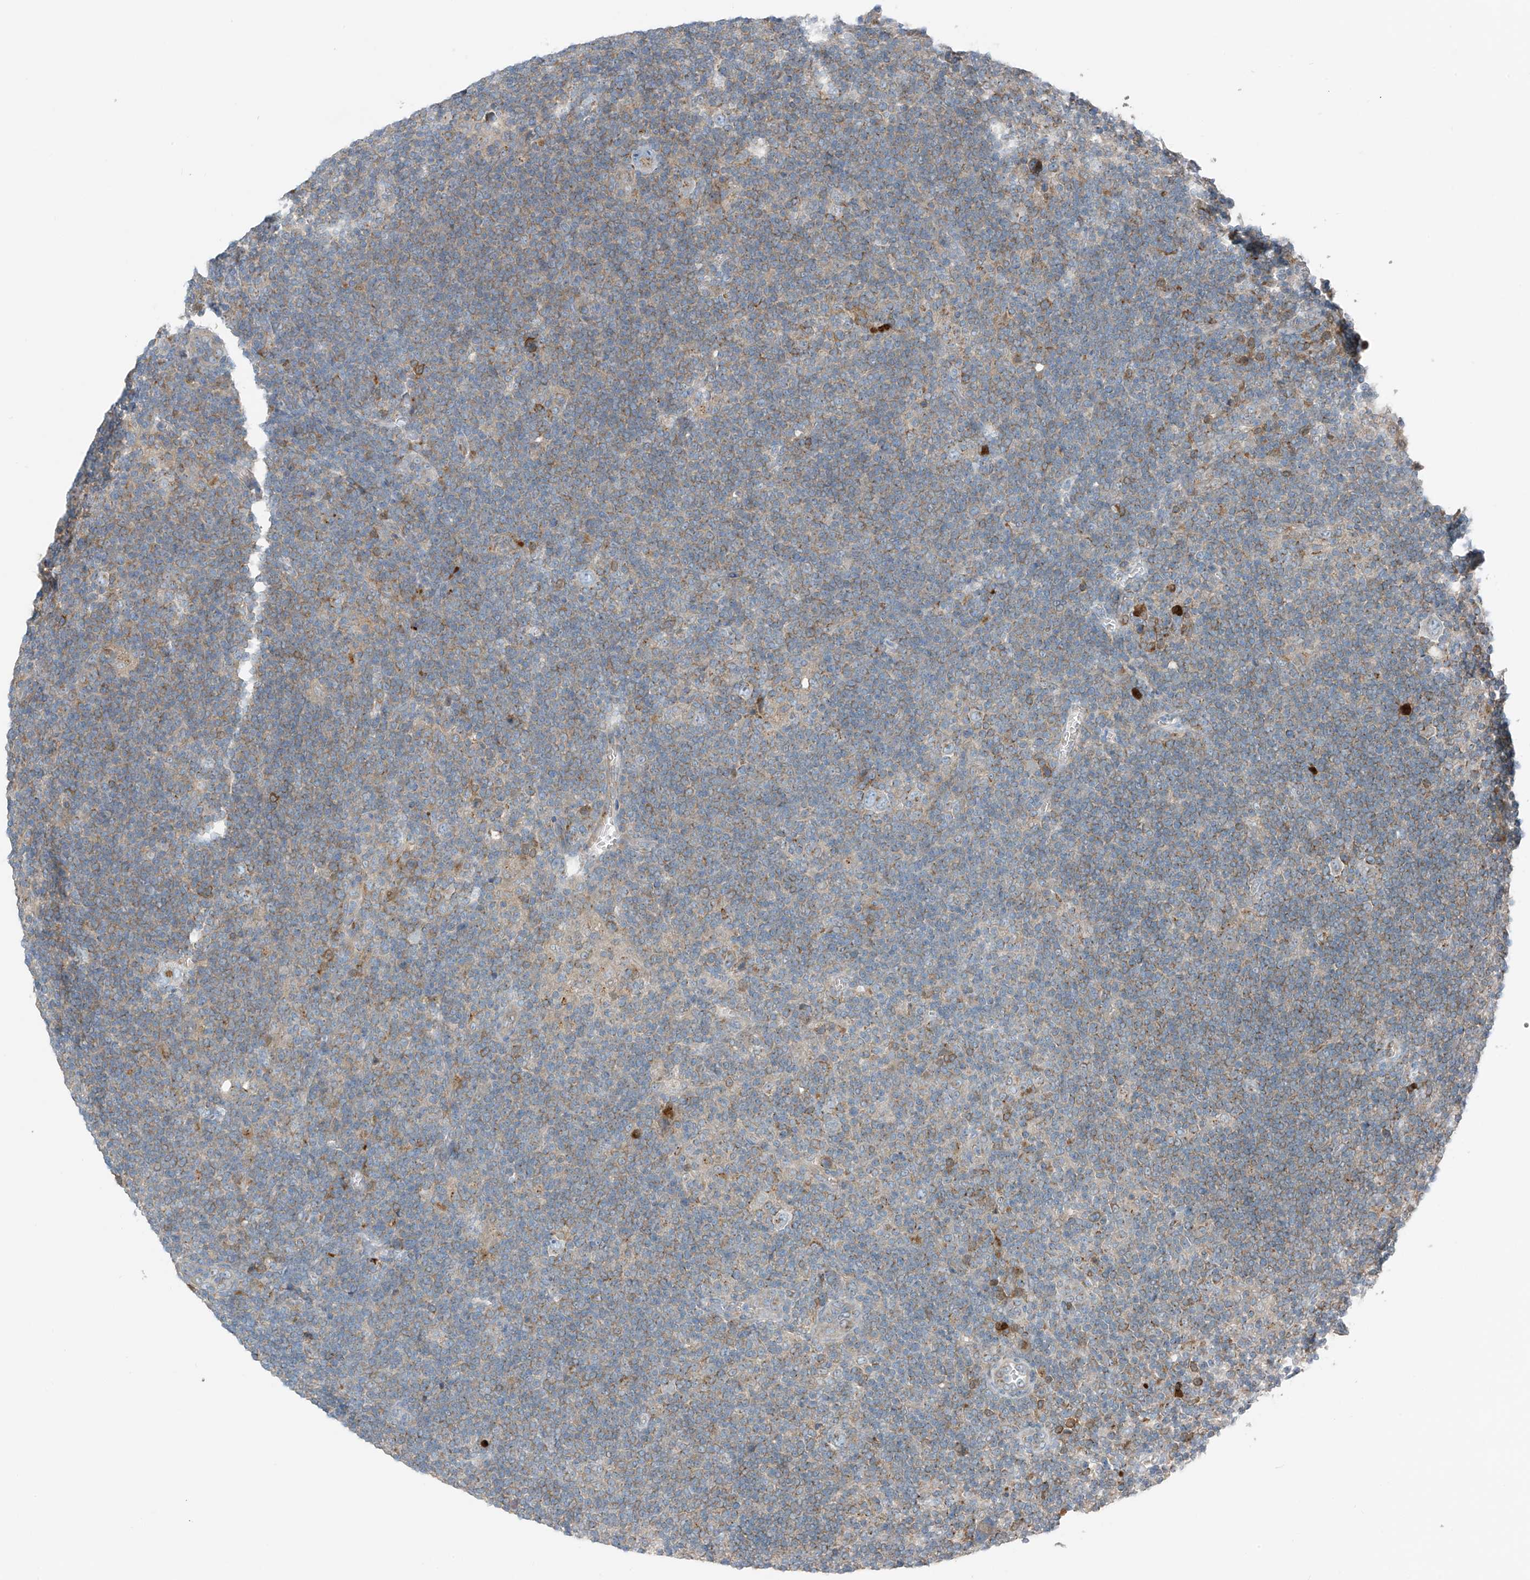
{"staining": {"intensity": "negative", "quantity": "none", "location": "none"}, "tissue": "lymphoma", "cell_type": "Tumor cells", "image_type": "cancer", "snomed": [{"axis": "morphology", "description": "Hodgkin's disease, NOS"}, {"axis": "topography", "description": "Lymph node"}], "caption": "DAB immunohistochemical staining of lymphoma demonstrates no significant positivity in tumor cells.", "gene": "SLC12A6", "patient": {"sex": "female", "age": 57}}